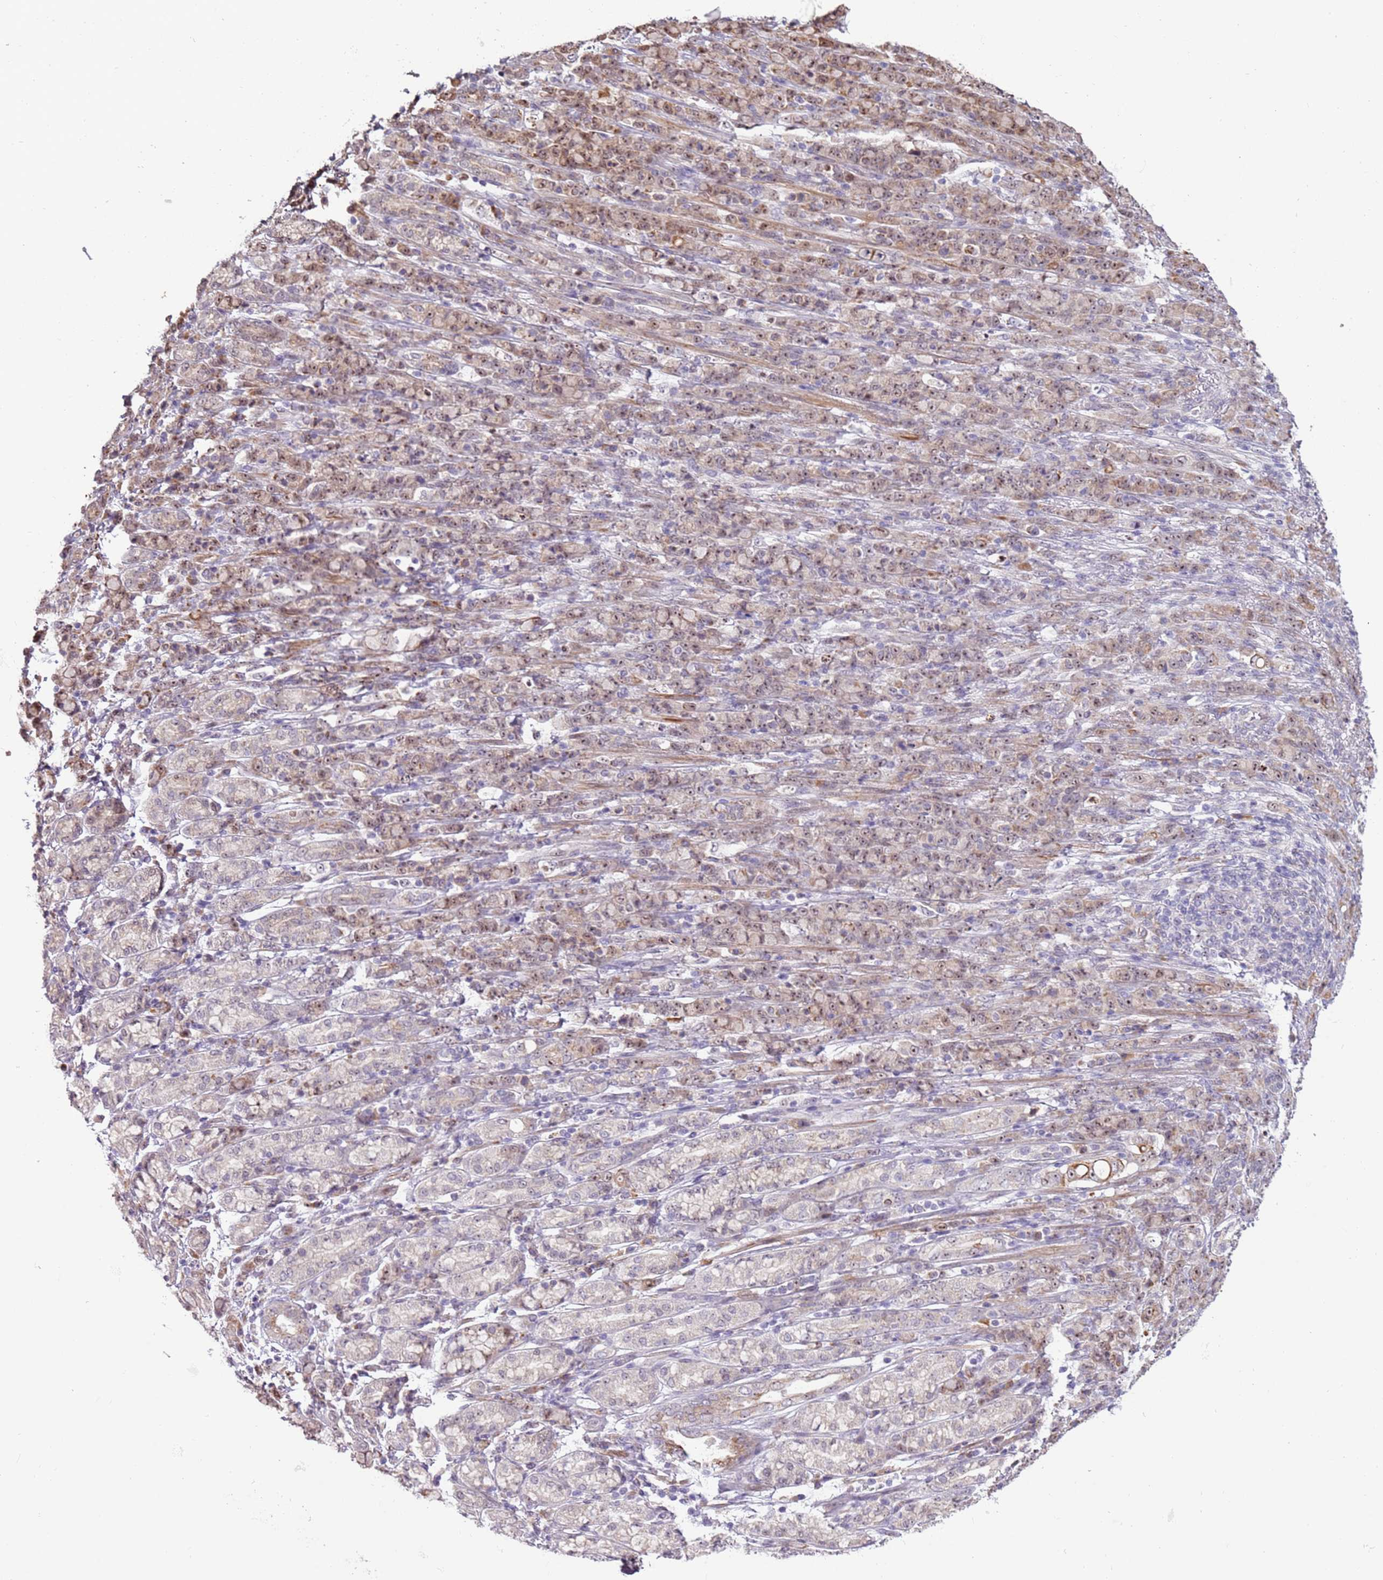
{"staining": {"intensity": "moderate", "quantity": ">75%", "location": "nuclear"}, "tissue": "stomach cancer", "cell_type": "Tumor cells", "image_type": "cancer", "snomed": [{"axis": "morphology", "description": "Normal tissue, NOS"}, {"axis": "morphology", "description": "Adenocarcinoma, NOS"}, {"axis": "topography", "description": "Stomach"}], "caption": "This image displays immunohistochemistry (IHC) staining of adenocarcinoma (stomach), with medium moderate nuclear positivity in approximately >75% of tumor cells.", "gene": "UCMA", "patient": {"sex": "female", "age": 79}}